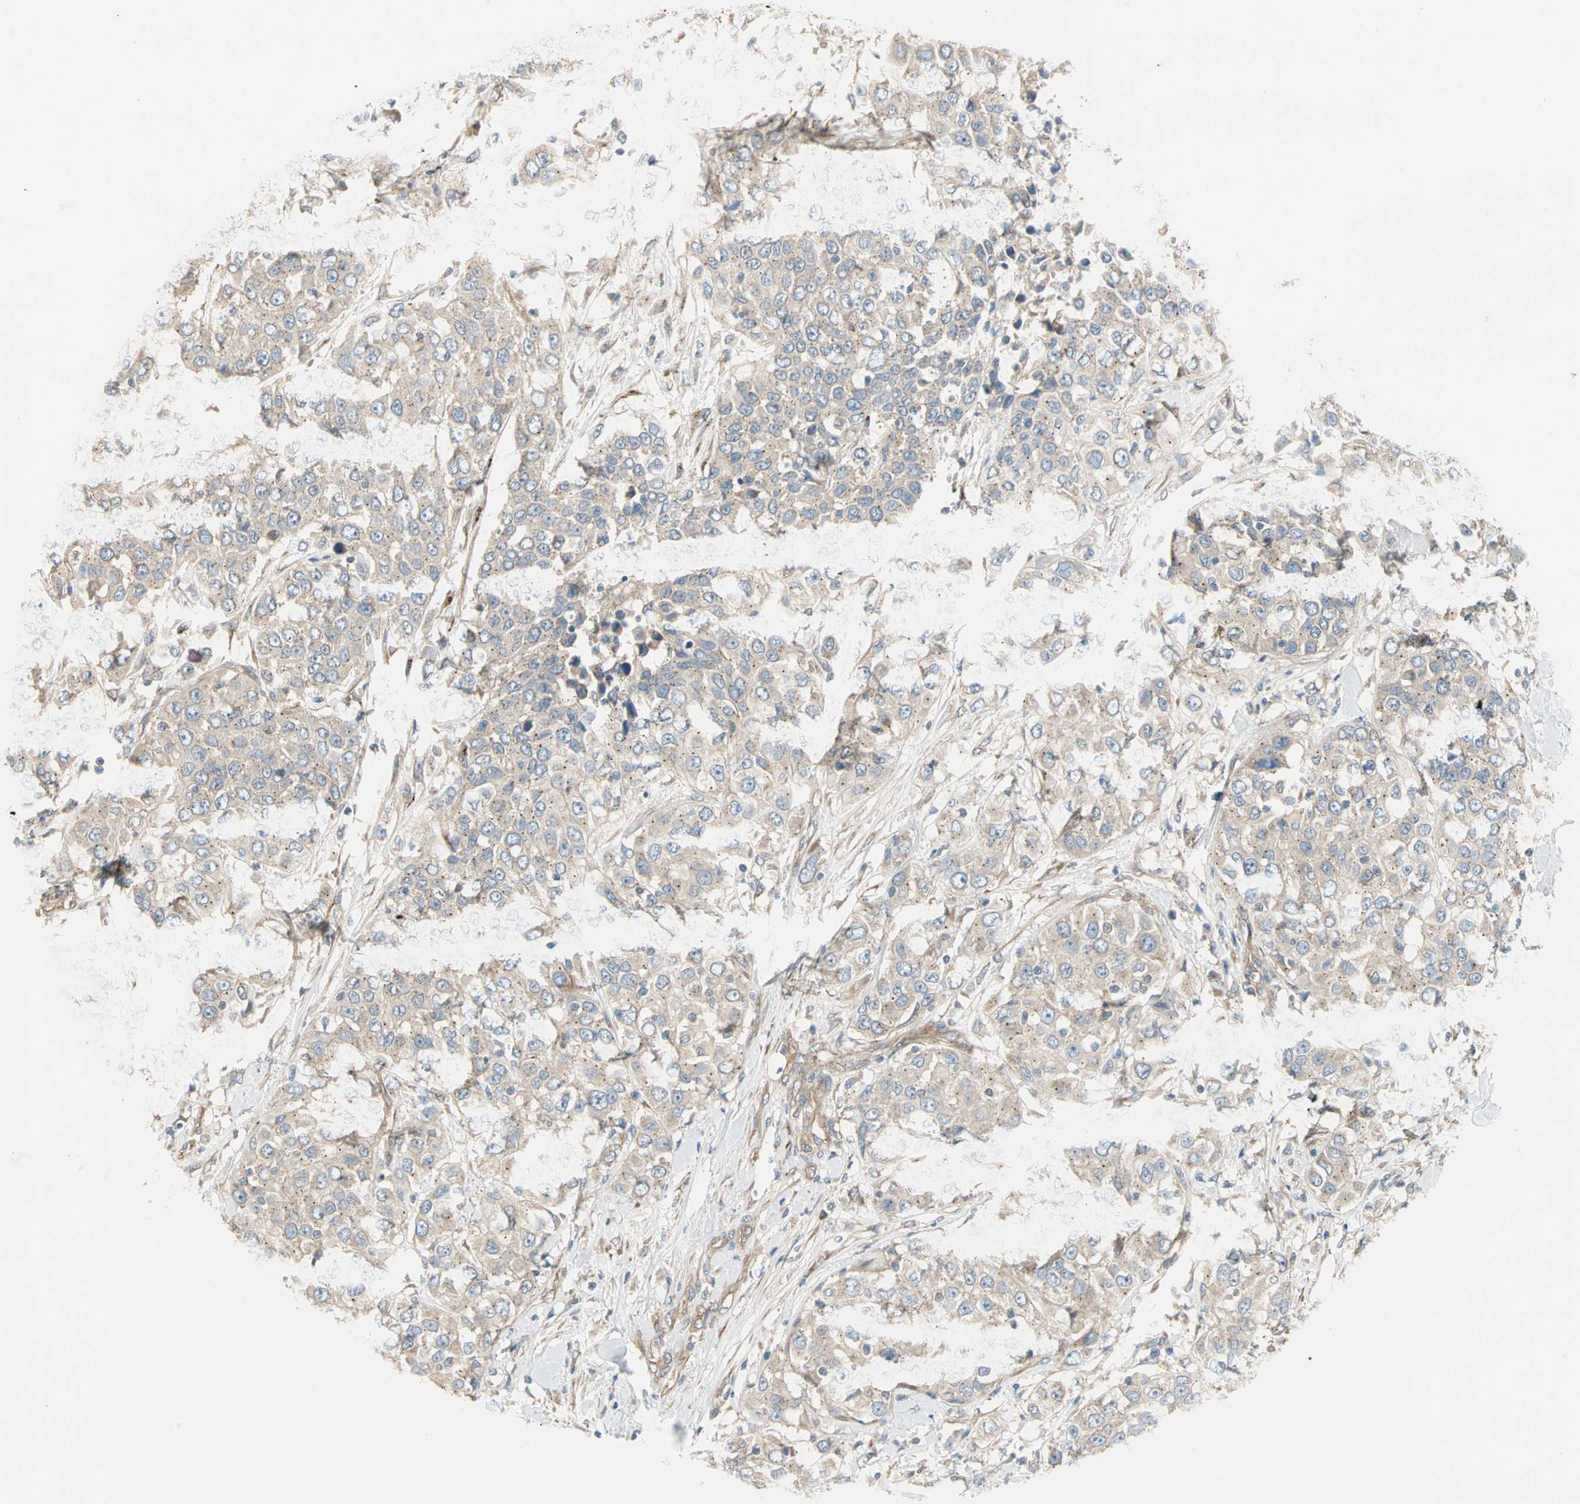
{"staining": {"intensity": "weak", "quantity": "25%-75%", "location": "cytoplasmic/membranous"}, "tissue": "urothelial cancer", "cell_type": "Tumor cells", "image_type": "cancer", "snomed": [{"axis": "morphology", "description": "Urothelial carcinoma, High grade"}, {"axis": "topography", "description": "Urinary bladder"}], "caption": "A histopathology image of urothelial carcinoma (high-grade) stained for a protein demonstrates weak cytoplasmic/membranous brown staining in tumor cells.", "gene": "PDE8A", "patient": {"sex": "female", "age": 80}}